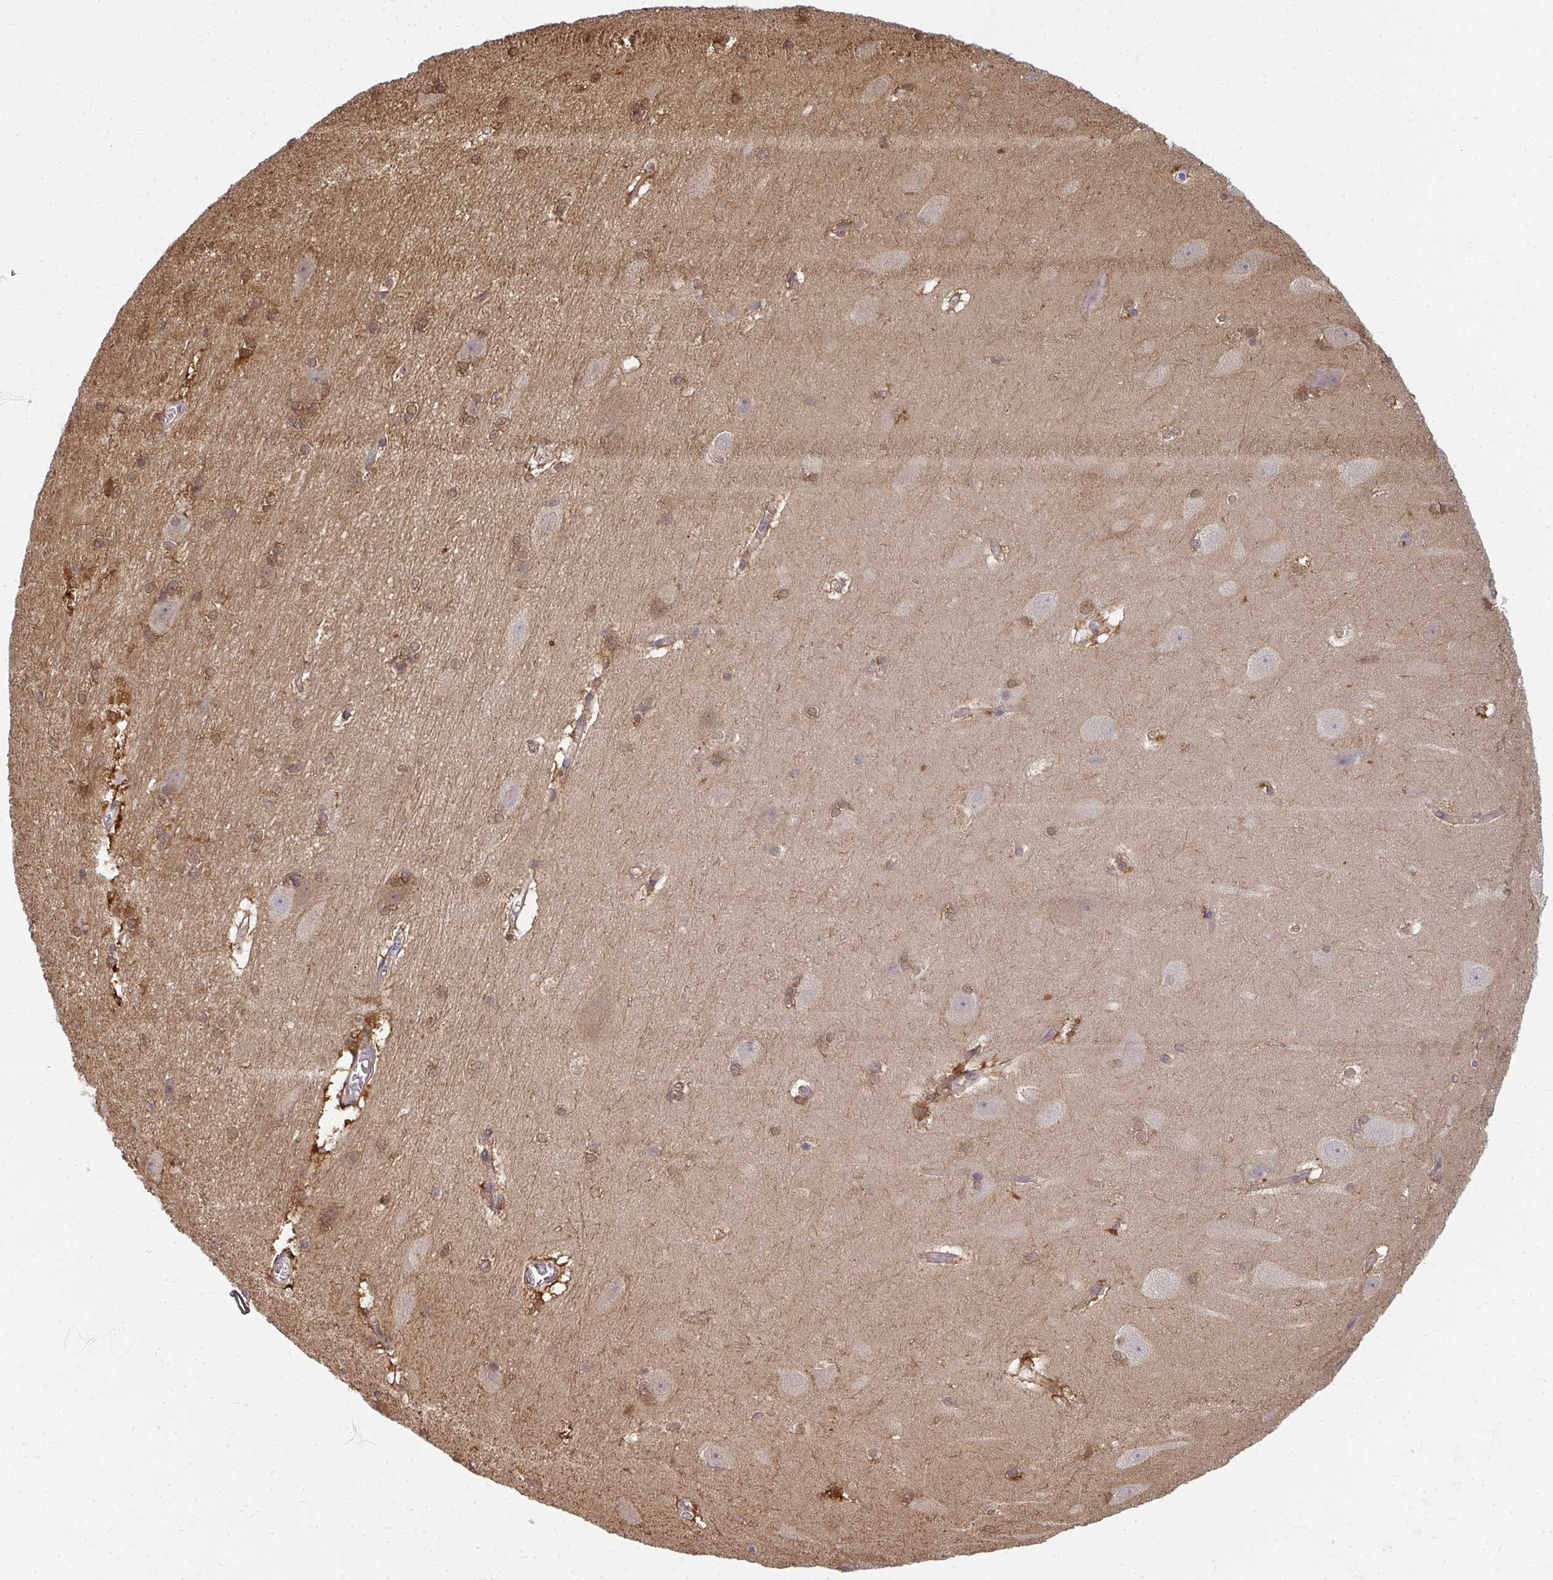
{"staining": {"intensity": "moderate", "quantity": "25%-75%", "location": "cytoplasmic/membranous,nuclear"}, "tissue": "hippocampus", "cell_type": "Glial cells", "image_type": "normal", "snomed": [{"axis": "morphology", "description": "Normal tissue, NOS"}, {"axis": "topography", "description": "Cerebral cortex"}, {"axis": "topography", "description": "Hippocampus"}], "caption": "Protein analysis of benign hippocampus shows moderate cytoplasmic/membranous,nuclear staining in about 25%-75% of glial cells.", "gene": "HDHD2", "patient": {"sex": "female", "age": 19}}